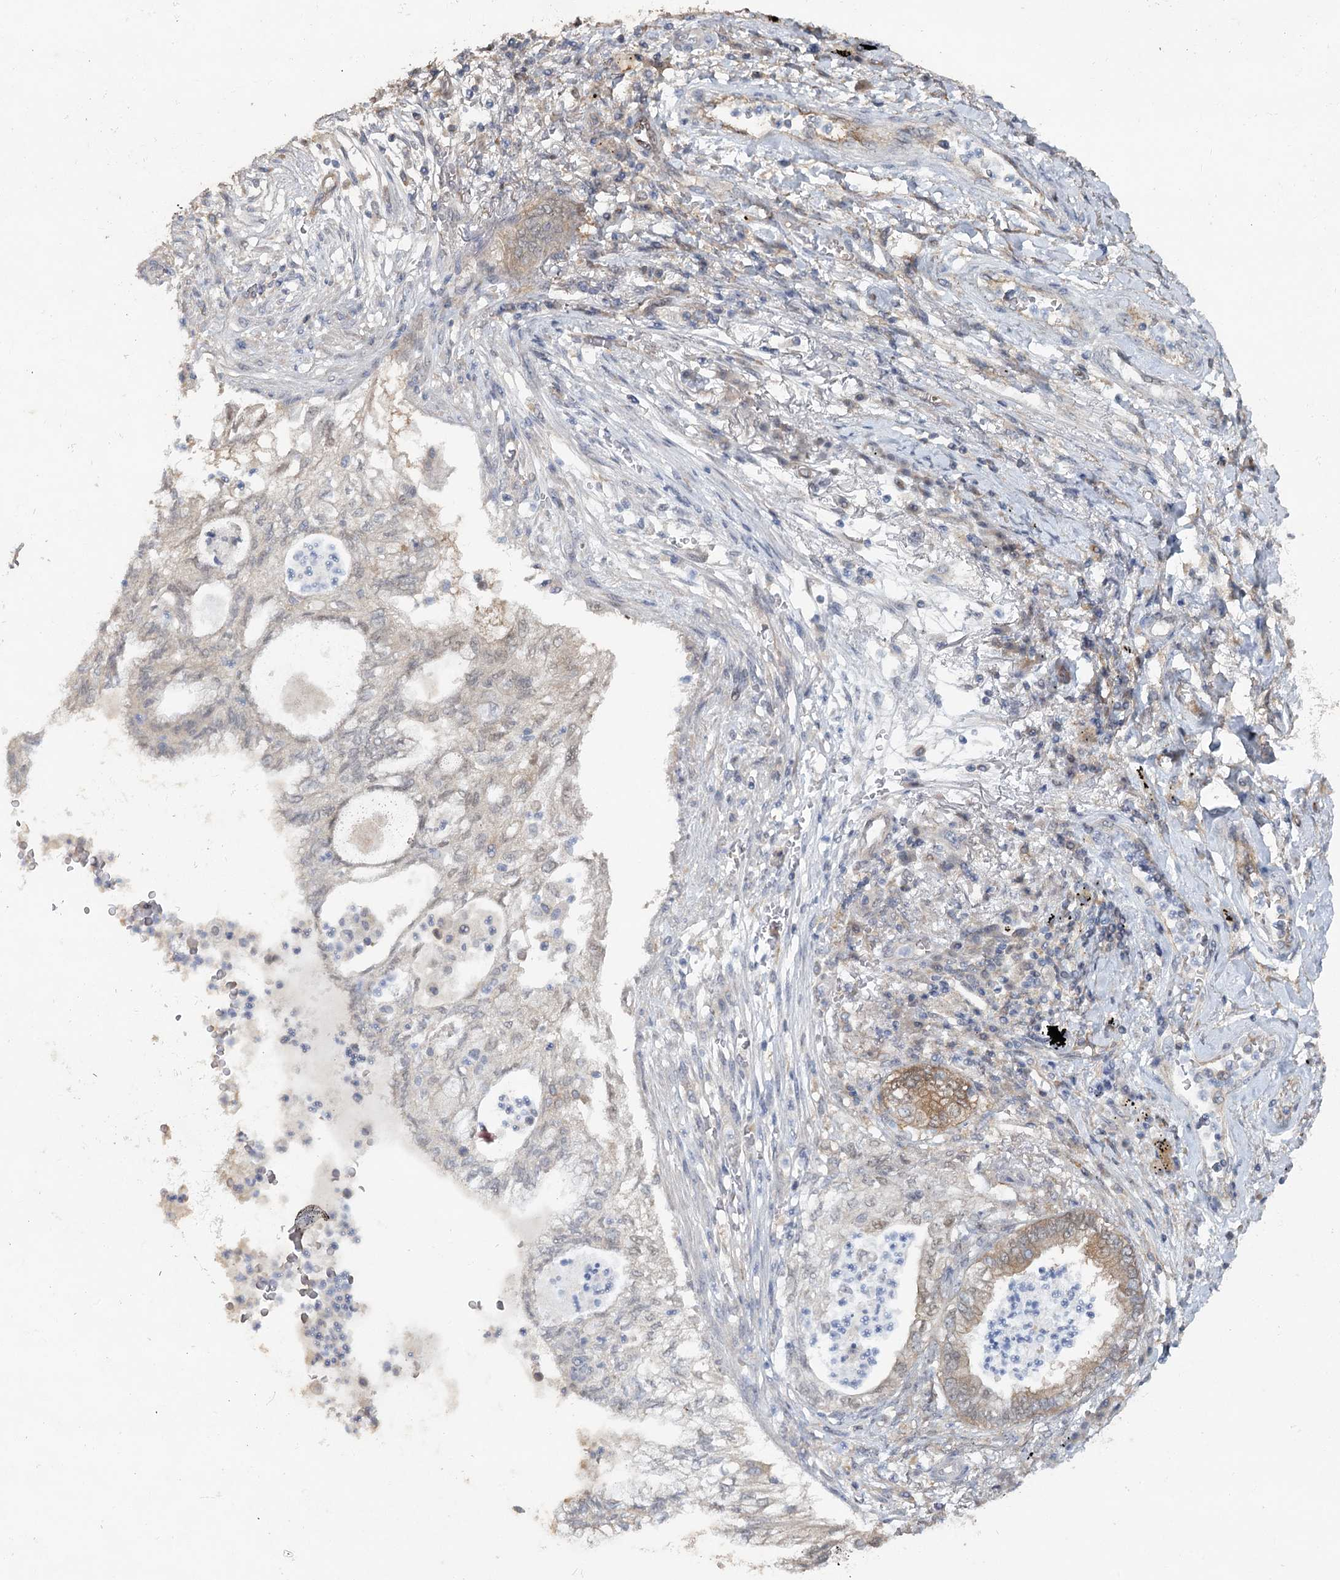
{"staining": {"intensity": "moderate", "quantity": "<25%", "location": "cytoplasmic/membranous"}, "tissue": "lung cancer", "cell_type": "Tumor cells", "image_type": "cancer", "snomed": [{"axis": "morphology", "description": "Adenocarcinoma, NOS"}, {"axis": "topography", "description": "Lung"}], "caption": "Protein expression analysis of adenocarcinoma (lung) shows moderate cytoplasmic/membranous expression in approximately <25% of tumor cells.", "gene": "MAP3K13", "patient": {"sex": "female", "age": 70}}